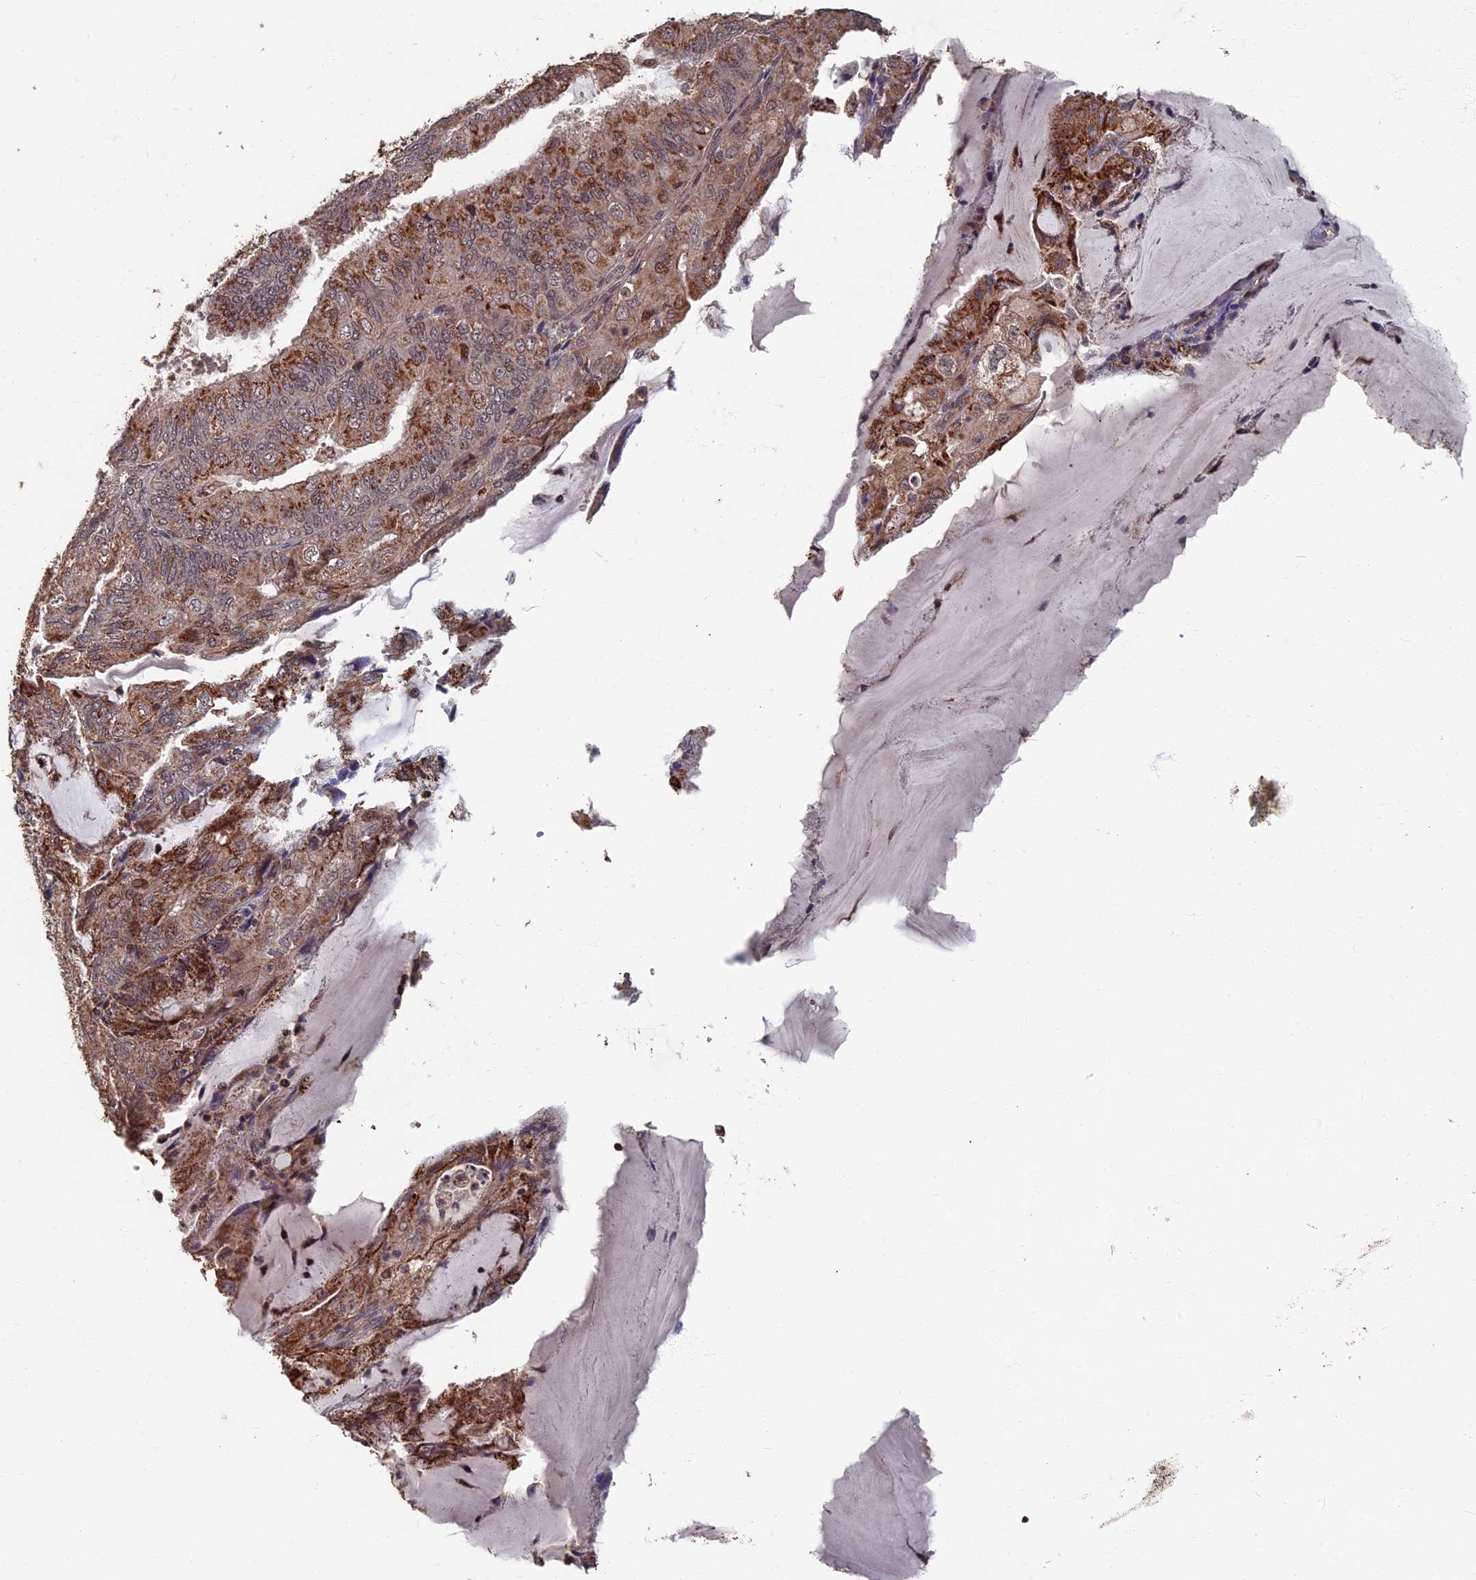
{"staining": {"intensity": "moderate", "quantity": ">75%", "location": "cytoplasmic/membranous"}, "tissue": "endometrial cancer", "cell_type": "Tumor cells", "image_type": "cancer", "snomed": [{"axis": "morphology", "description": "Adenocarcinoma, NOS"}, {"axis": "topography", "description": "Endometrium"}], "caption": "Protein expression analysis of human endometrial cancer reveals moderate cytoplasmic/membranous expression in approximately >75% of tumor cells. (DAB (3,3'-diaminobenzidine) = brown stain, brightfield microscopy at high magnification).", "gene": "RASGRF1", "patient": {"sex": "female", "age": 81}}